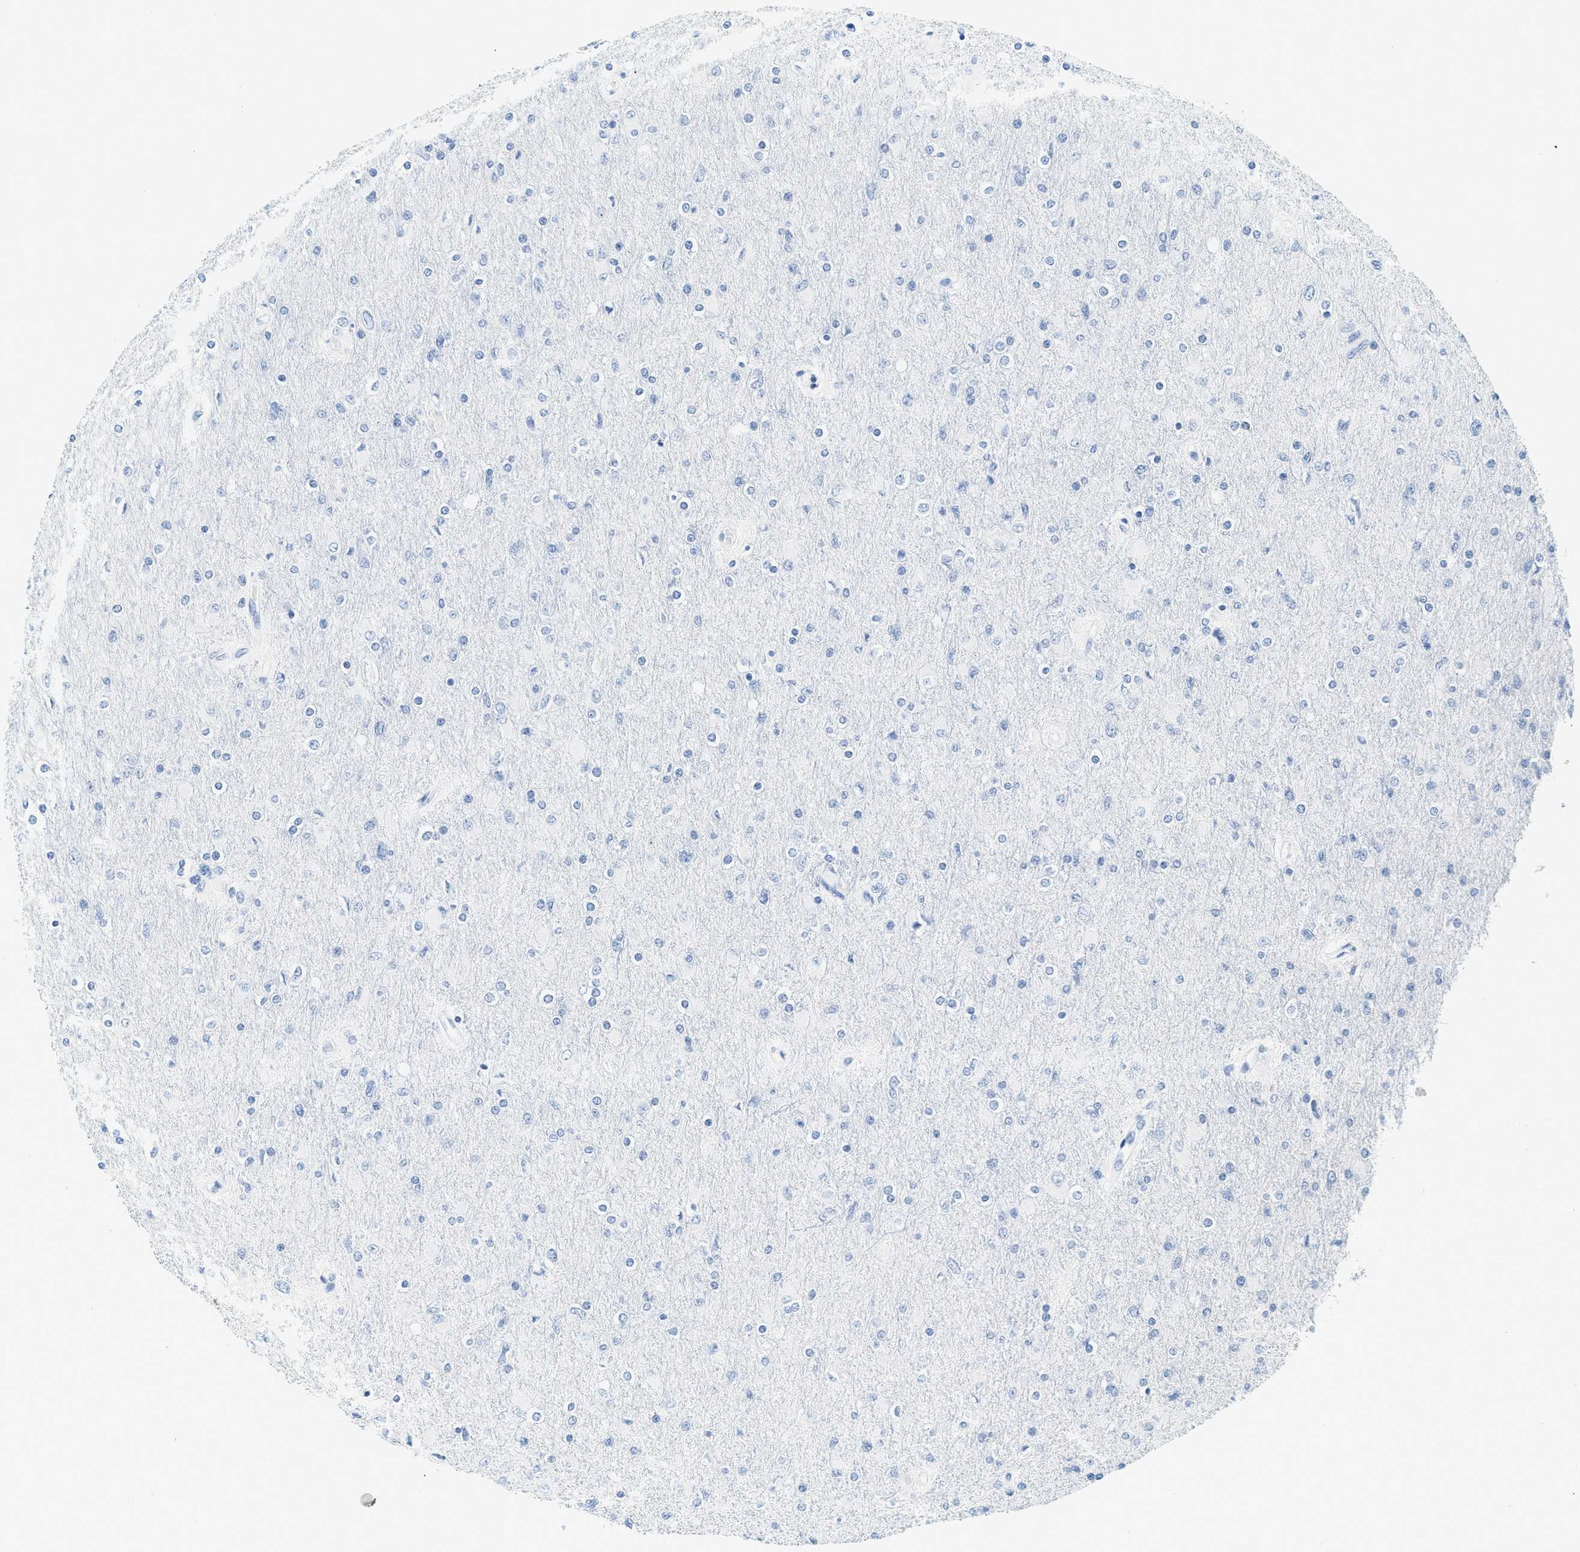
{"staining": {"intensity": "negative", "quantity": "none", "location": "none"}, "tissue": "glioma", "cell_type": "Tumor cells", "image_type": "cancer", "snomed": [{"axis": "morphology", "description": "Glioma, malignant, High grade"}, {"axis": "topography", "description": "Cerebral cortex"}], "caption": "Photomicrograph shows no significant protein expression in tumor cells of glioma.", "gene": "LCN2", "patient": {"sex": "female", "age": 36}}